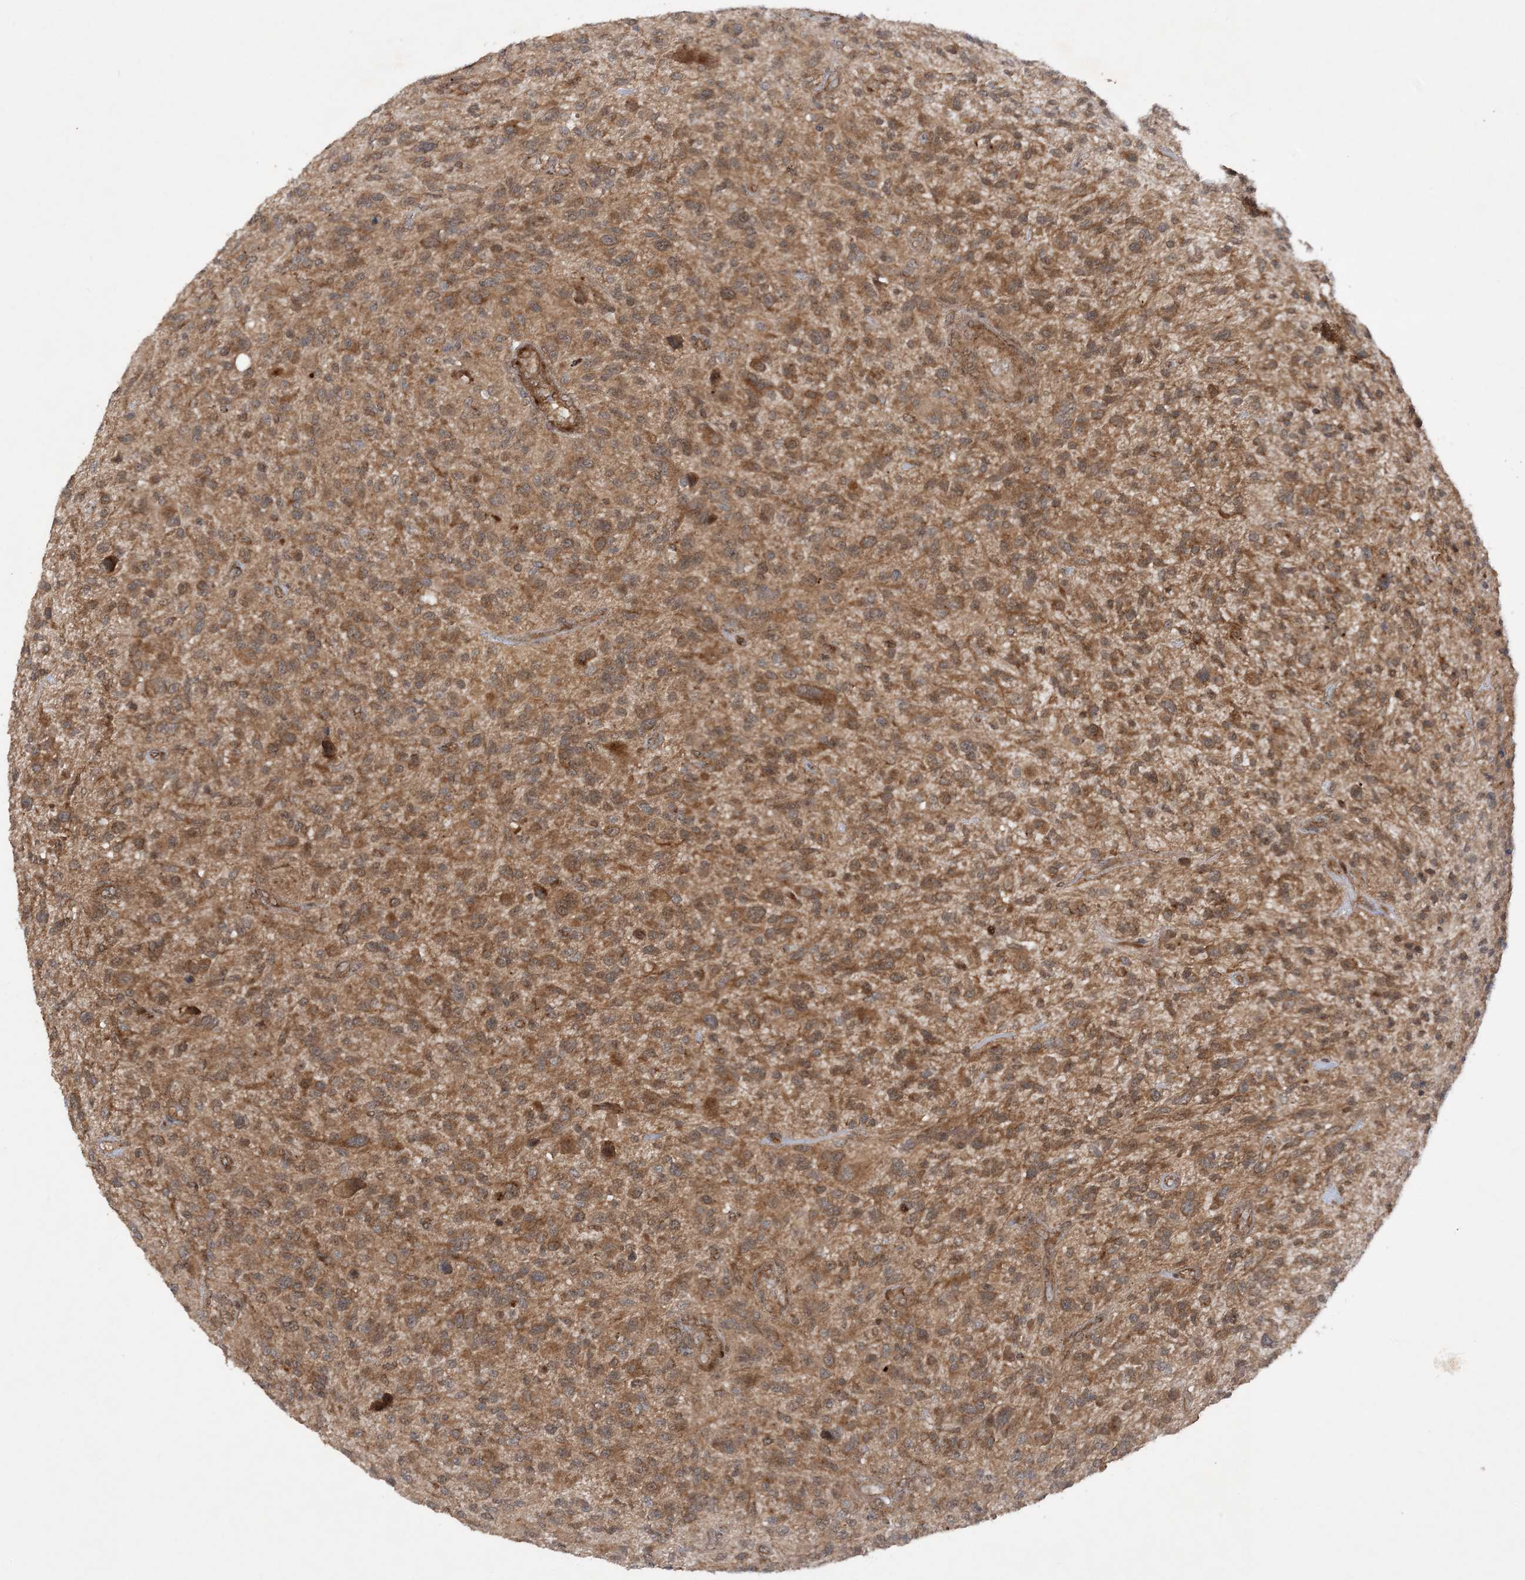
{"staining": {"intensity": "moderate", "quantity": ">75%", "location": "cytoplasmic/membranous"}, "tissue": "glioma", "cell_type": "Tumor cells", "image_type": "cancer", "snomed": [{"axis": "morphology", "description": "Glioma, malignant, High grade"}, {"axis": "topography", "description": "Brain"}], "caption": "This histopathology image shows glioma stained with immunohistochemistry to label a protein in brown. The cytoplasmic/membranous of tumor cells show moderate positivity for the protein. Nuclei are counter-stained blue.", "gene": "HEMK1", "patient": {"sex": "male", "age": 47}}